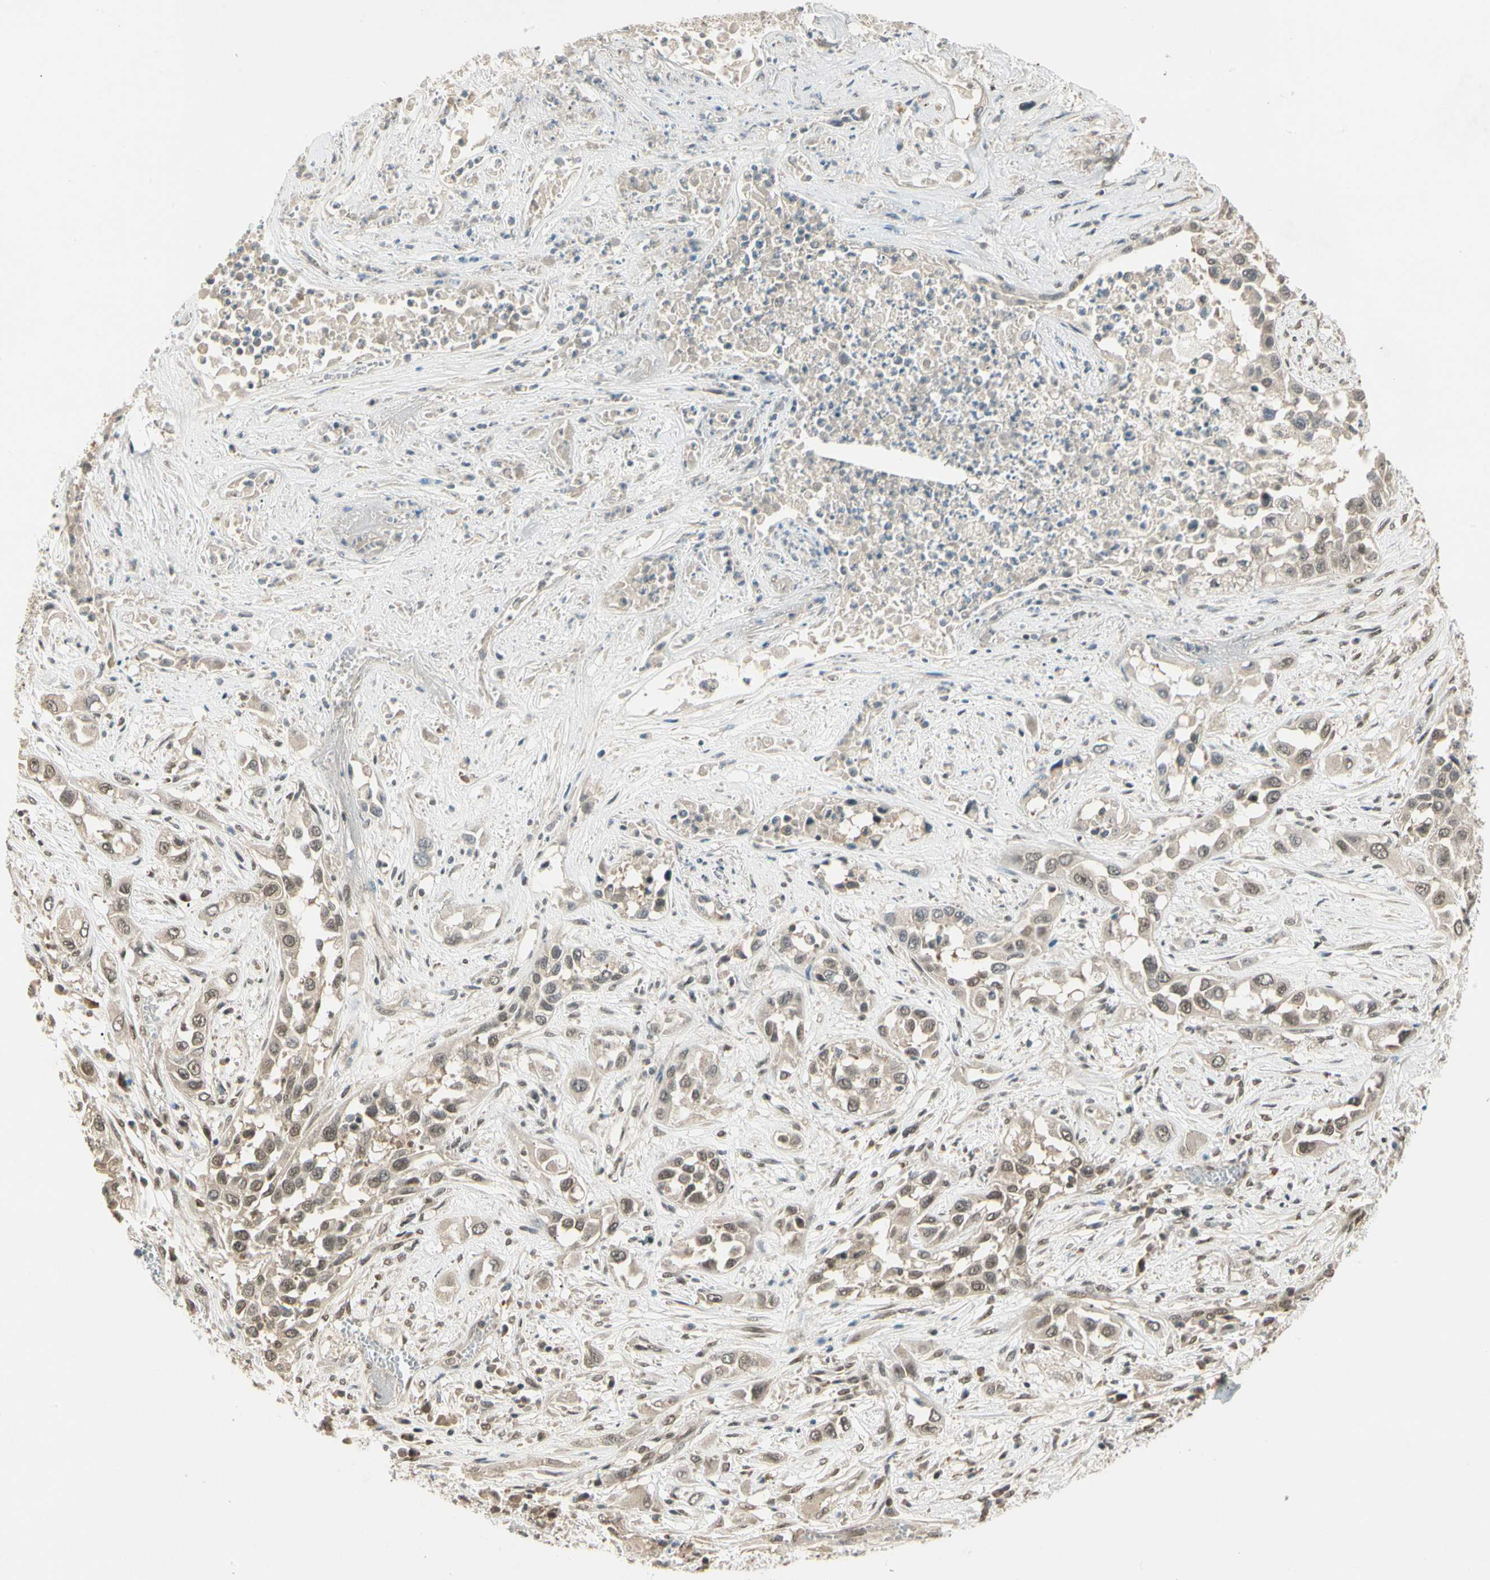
{"staining": {"intensity": "weak", "quantity": ">75%", "location": "cytoplasmic/membranous,nuclear"}, "tissue": "lung cancer", "cell_type": "Tumor cells", "image_type": "cancer", "snomed": [{"axis": "morphology", "description": "Squamous cell carcinoma, NOS"}, {"axis": "topography", "description": "Lung"}], "caption": "Tumor cells display weak cytoplasmic/membranous and nuclear expression in approximately >75% of cells in lung cancer (squamous cell carcinoma).", "gene": "ZSCAN12", "patient": {"sex": "male", "age": 71}}